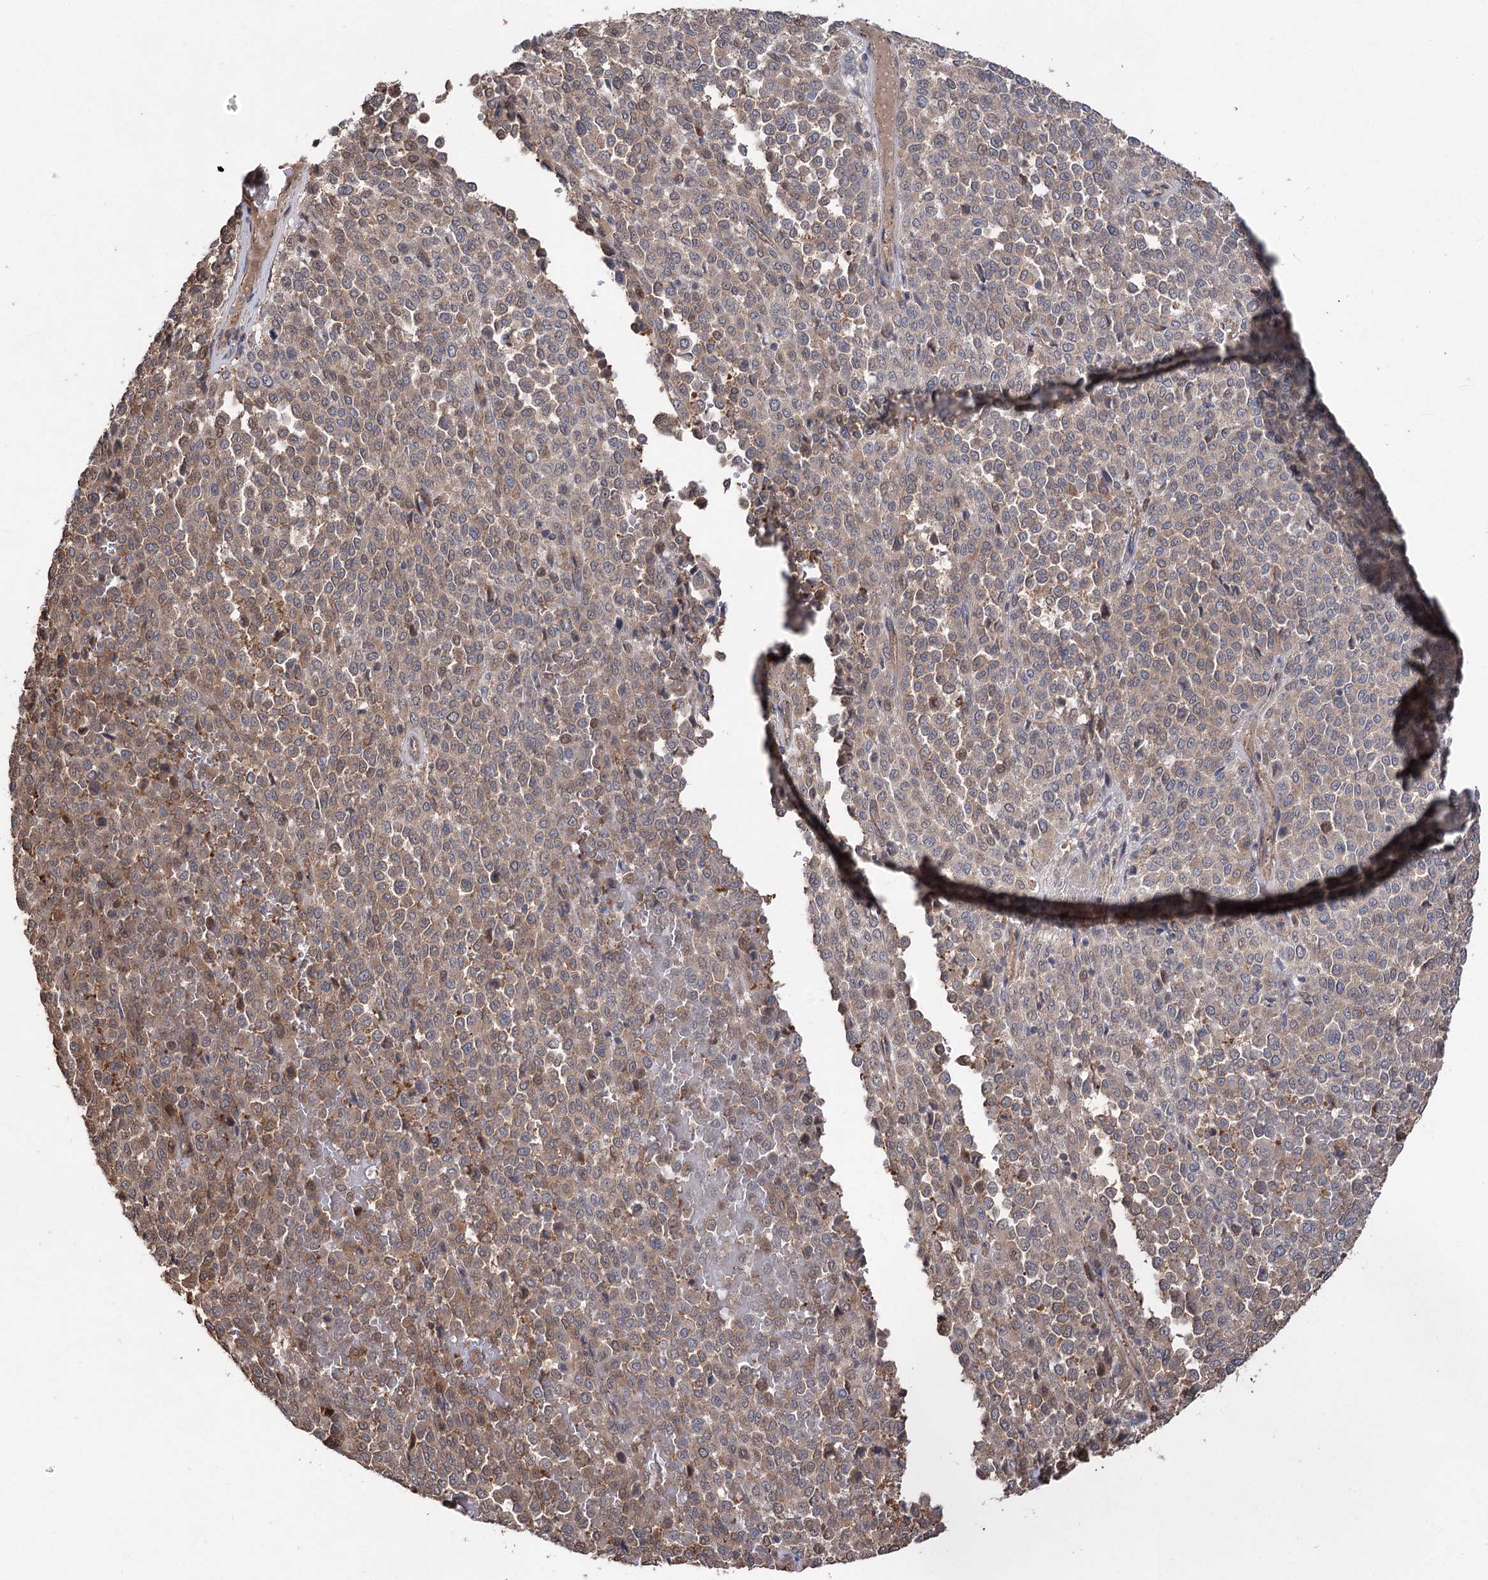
{"staining": {"intensity": "weak", "quantity": "25%-75%", "location": "cytoplasmic/membranous"}, "tissue": "melanoma", "cell_type": "Tumor cells", "image_type": "cancer", "snomed": [{"axis": "morphology", "description": "Malignant melanoma, Metastatic site"}, {"axis": "topography", "description": "Pancreas"}], "caption": "Immunohistochemistry (IHC) (DAB) staining of human melanoma exhibits weak cytoplasmic/membranous protein expression in approximately 25%-75% of tumor cells.", "gene": "LARS2", "patient": {"sex": "female", "age": 30}}